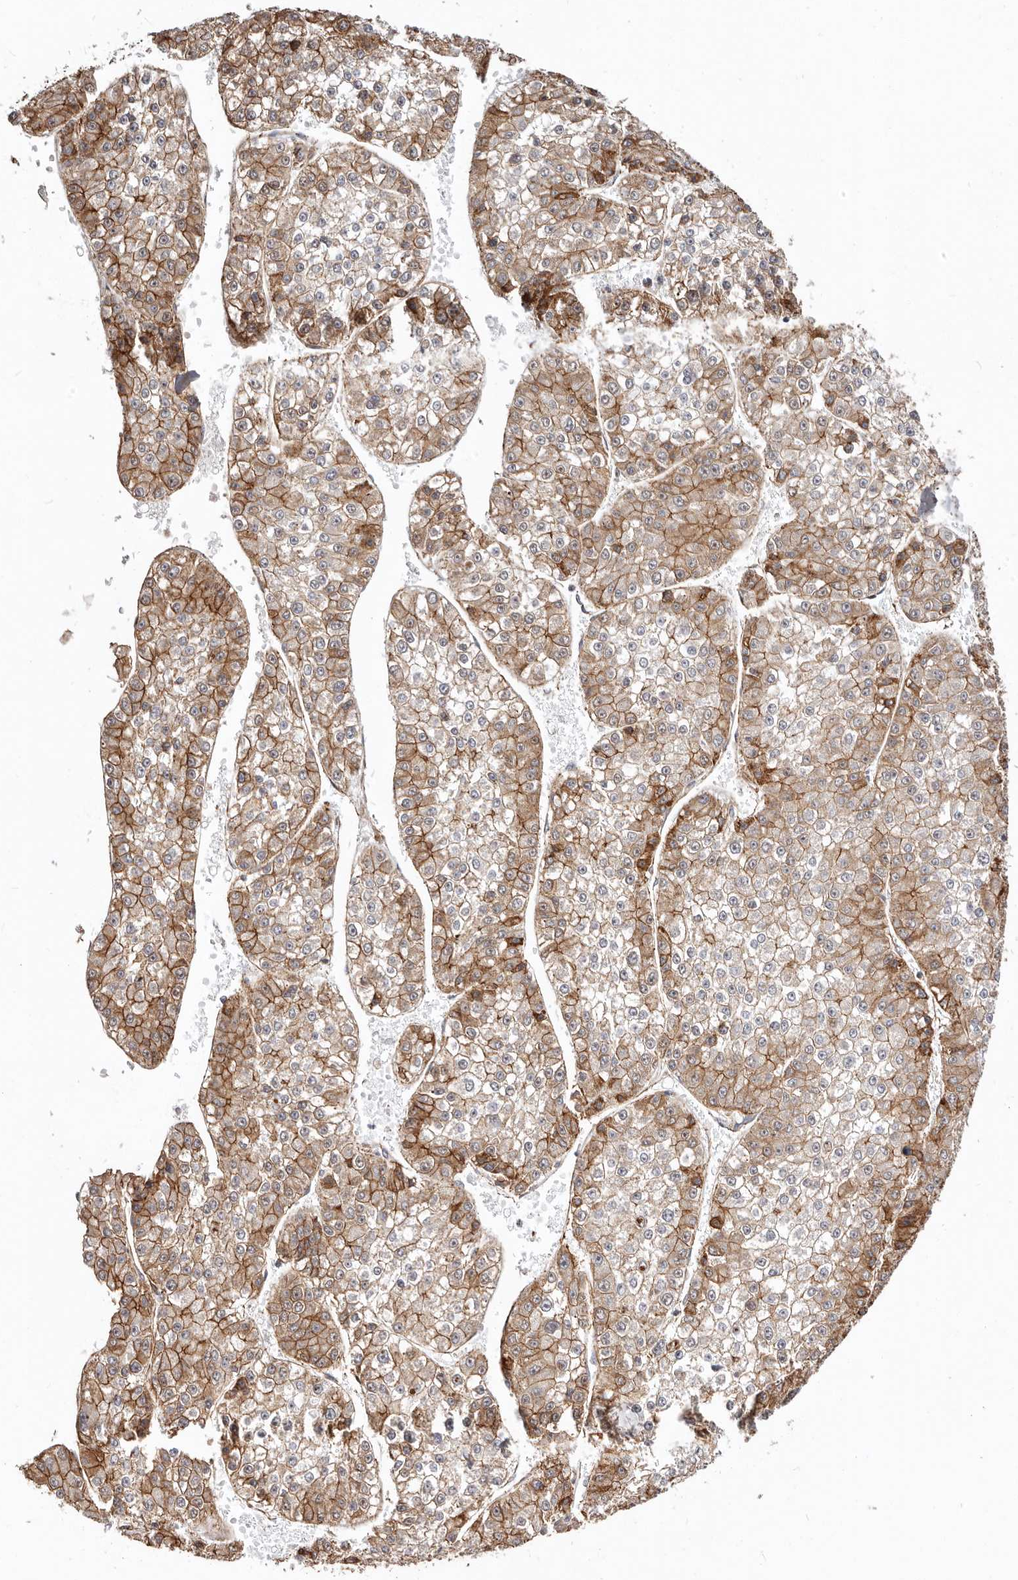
{"staining": {"intensity": "moderate", "quantity": ">75%", "location": "cytoplasmic/membranous"}, "tissue": "liver cancer", "cell_type": "Tumor cells", "image_type": "cancer", "snomed": [{"axis": "morphology", "description": "Carcinoma, Hepatocellular, NOS"}, {"axis": "topography", "description": "Liver"}], "caption": "Immunohistochemical staining of human liver cancer displays medium levels of moderate cytoplasmic/membranous positivity in about >75% of tumor cells.", "gene": "CTNNB1", "patient": {"sex": "female", "age": 73}}